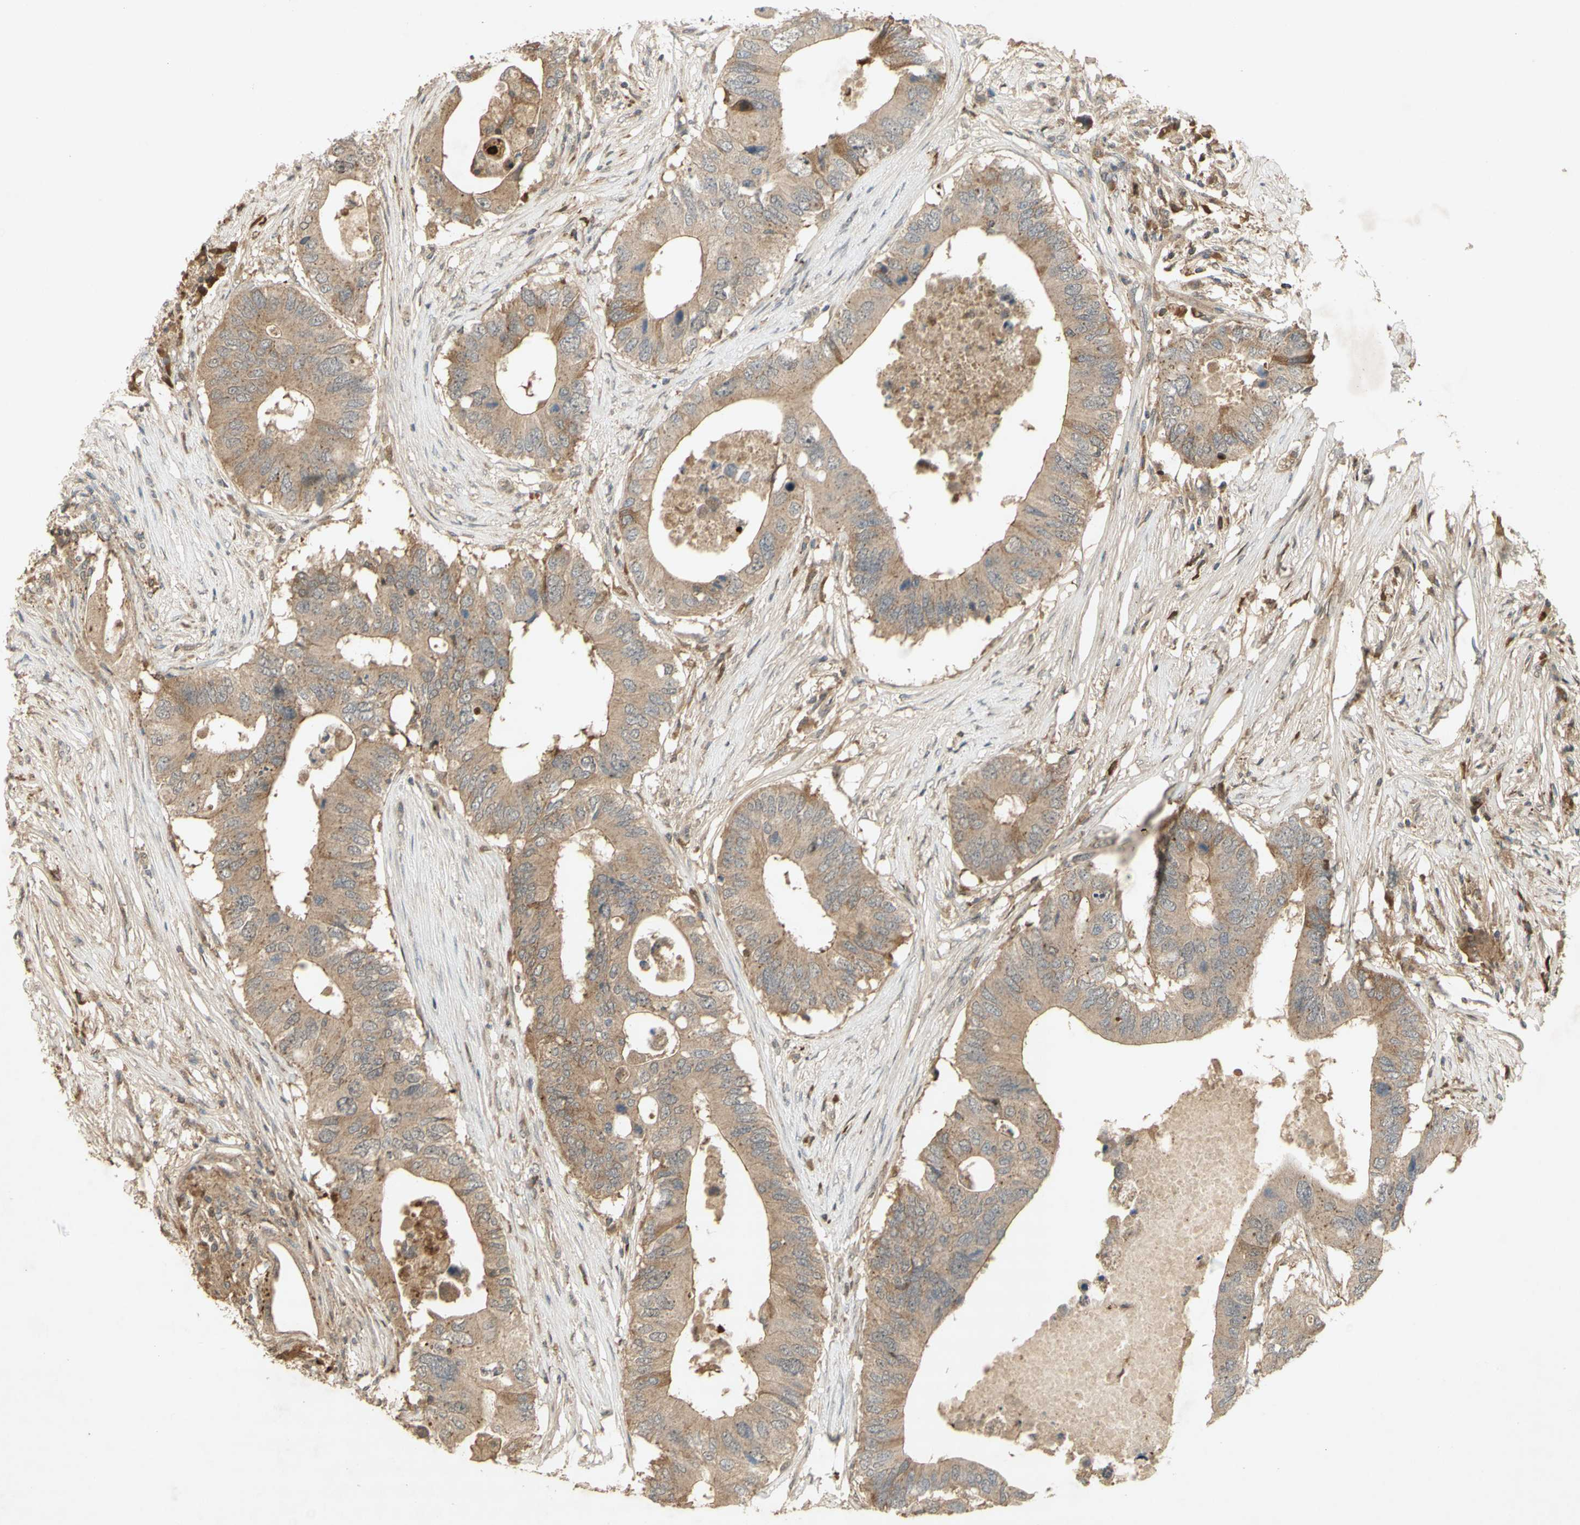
{"staining": {"intensity": "weak", "quantity": "25%-75%", "location": "cytoplasmic/membranous"}, "tissue": "colorectal cancer", "cell_type": "Tumor cells", "image_type": "cancer", "snomed": [{"axis": "morphology", "description": "Adenocarcinoma, NOS"}, {"axis": "topography", "description": "Colon"}], "caption": "This micrograph shows colorectal cancer (adenocarcinoma) stained with immunohistochemistry to label a protein in brown. The cytoplasmic/membranous of tumor cells show weak positivity for the protein. Nuclei are counter-stained blue.", "gene": "NRG4", "patient": {"sex": "male", "age": 71}}